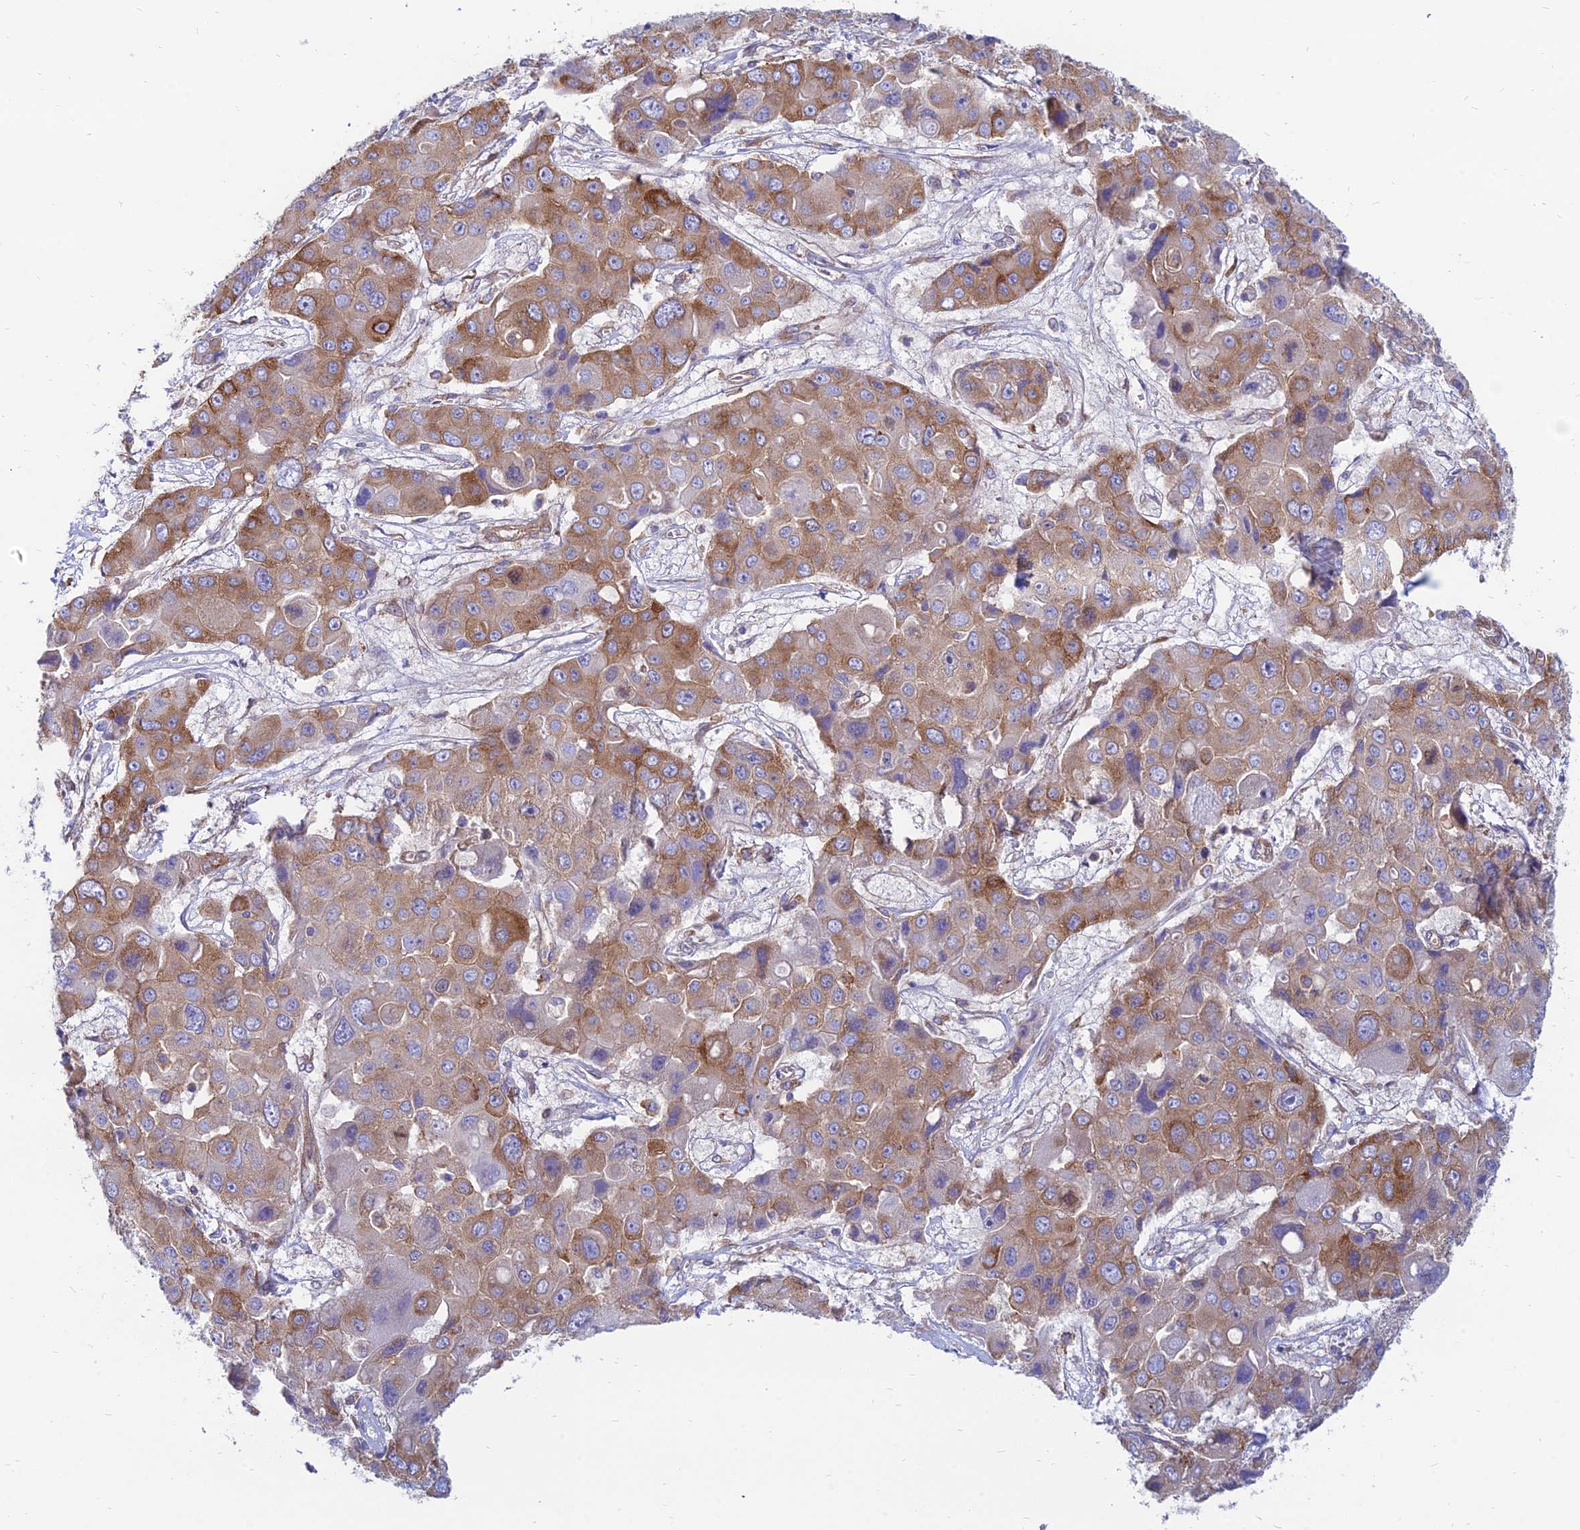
{"staining": {"intensity": "strong", "quantity": "25%-75%", "location": "cytoplasmic/membranous"}, "tissue": "liver cancer", "cell_type": "Tumor cells", "image_type": "cancer", "snomed": [{"axis": "morphology", "description": "Cholangiocarcinoma"}, {"axis": "topography", "description": "Liver"}], "caption": "Liver cholangiocarcinoma stained for a protein reveals strong cytoplasmic/membranous positivity in tumor cells. The staining was performed using DAB to visualize the protein expression in brown, while the nuclei were stained in blue with hematoxylin (Magnification: 20x).", "gene": "TXLNA", "patient": {"sex": "male", "age": 67}}